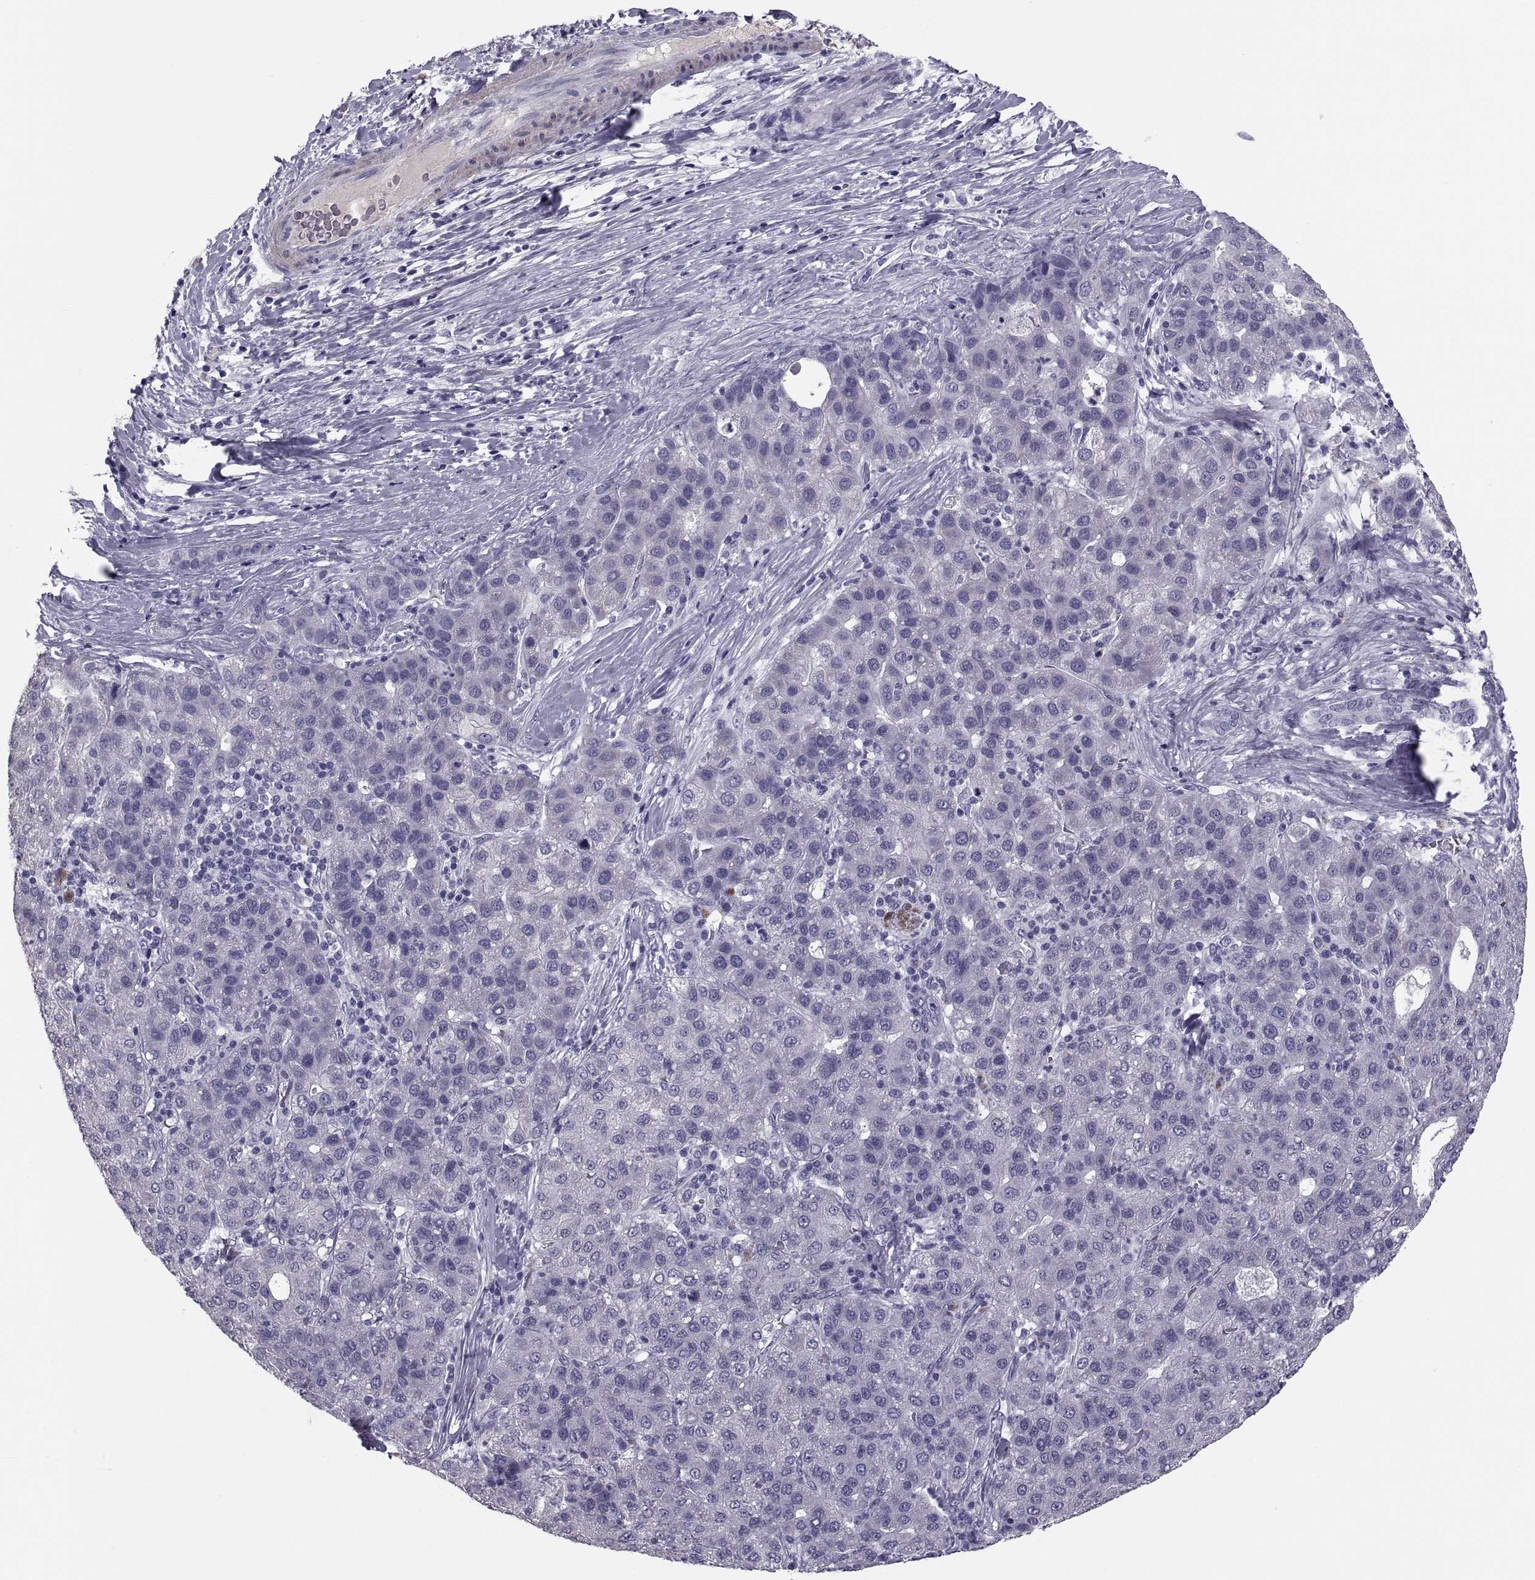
{"staining": {"intensity": "negative", "quantity": "none", "location": "none"}, "tissue": "liver cancer", "cell_type": "Tumor cells", "image_type": "cancer", "snomed": [{"axis": "morphology", "description": "Carcinoma, Hepatocellular, NOS"}, {"axis": "topography", "description": "Liver"}], "caption": "A photomicrograph of human liver cancer is negative for staining in tumor cells. (IHC, brightfield microscopy, high magnification).", "gene": "PDZRN4", "patient": {"sex": "male", "age": 65}}